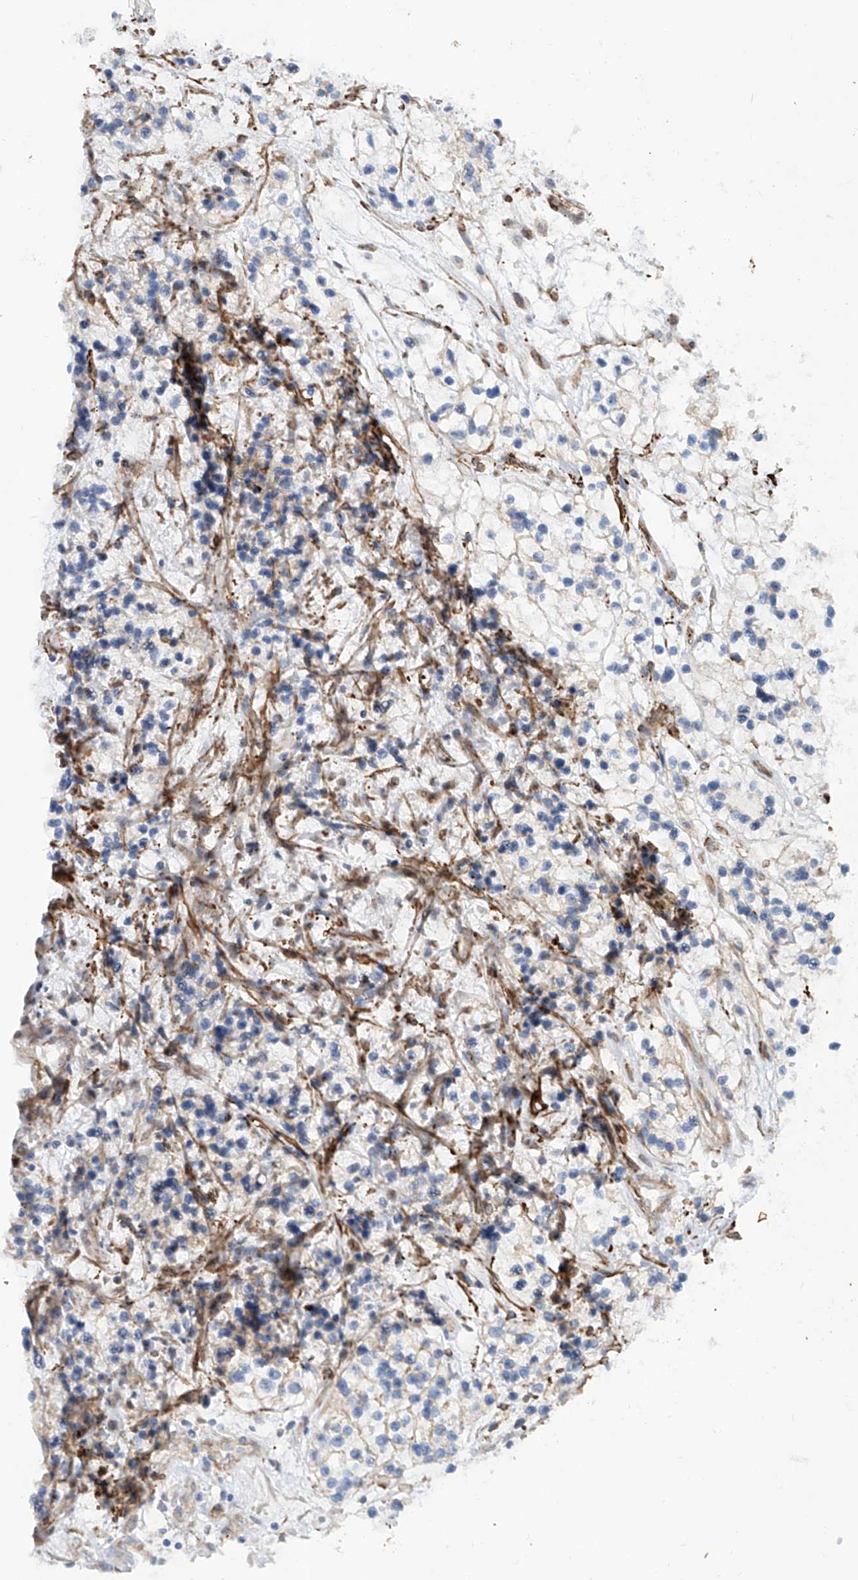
{"staining": {"intensity": "negative", "quantity": "none", "location": "none"}, "tissue": "renal cancer", "cell_type": "Tumor cells", "image_type": "cancer", "snomed": [{"axis": "morphology", "description": "Adenocarcinoma, NOS"}, {"axis": "topography", "description": "Kidney"}], "caption": "The micrograph exhibits no staining of tumor cells in adenocarcinoma (renal).", "gene": "ZNF490", "patient": {"sex": "female", "age": 57}}